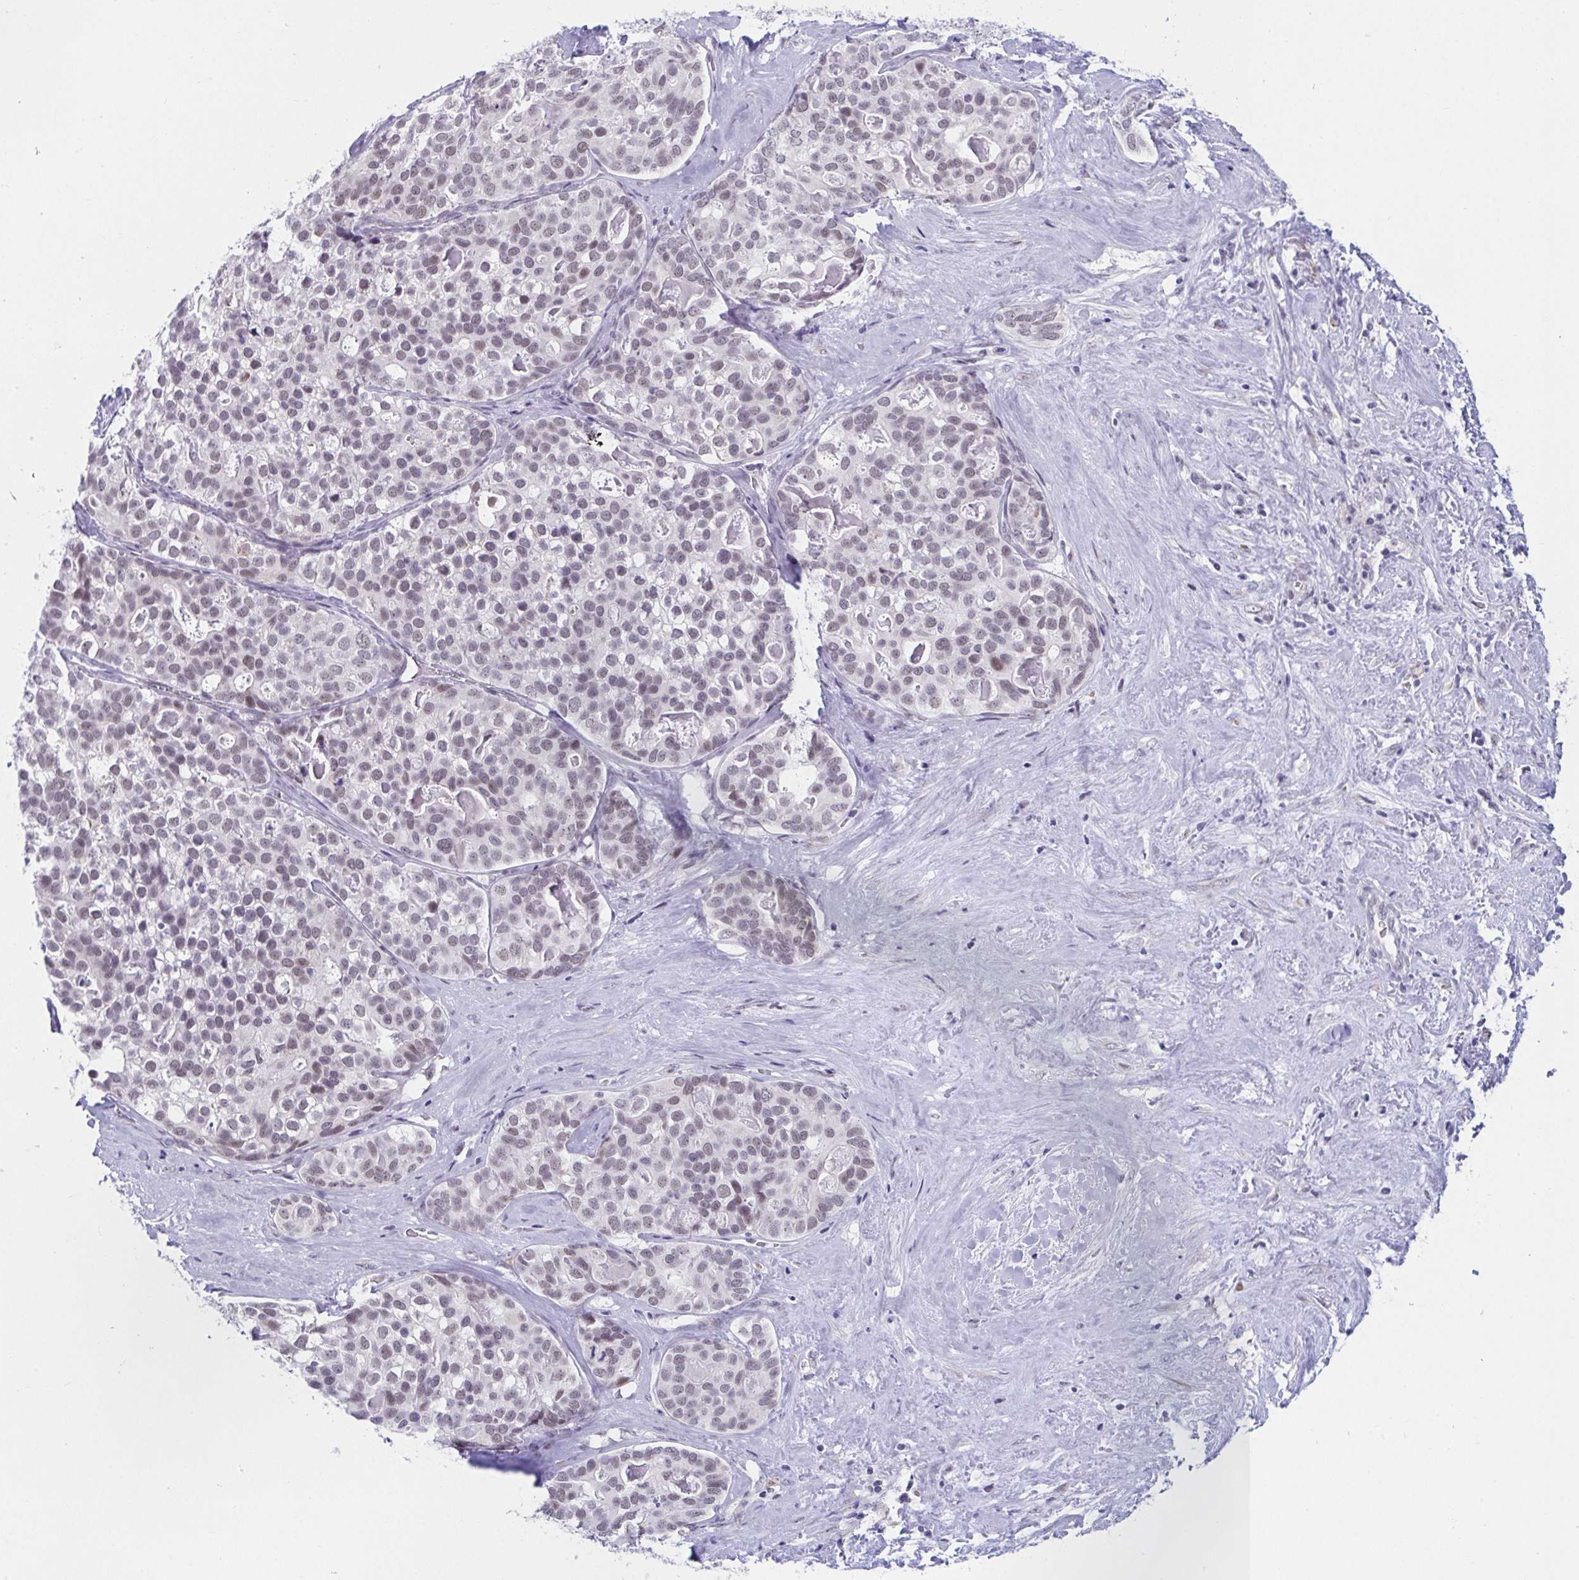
{"staining": {"intensity": "weak", "quantity": ">75%", "location": "nuclear"}, "tissue": "liver cancer", "cell_type": "Tumor cells", "image_type": "cancer", "snomed": [{"axis": "morphology", "description": "Cholangiocarcinoma"}, {"axis": "topography", "description": "Liver"}], "caption": "Protein positivity by immunohistochemistry (IHC) displays weak nuclear positivity in about >75% of tumor cells in liver cancer (cholangiocarcinoma).", "gene": "WDR72", "patient": {"sex": "male", "age": 56}}